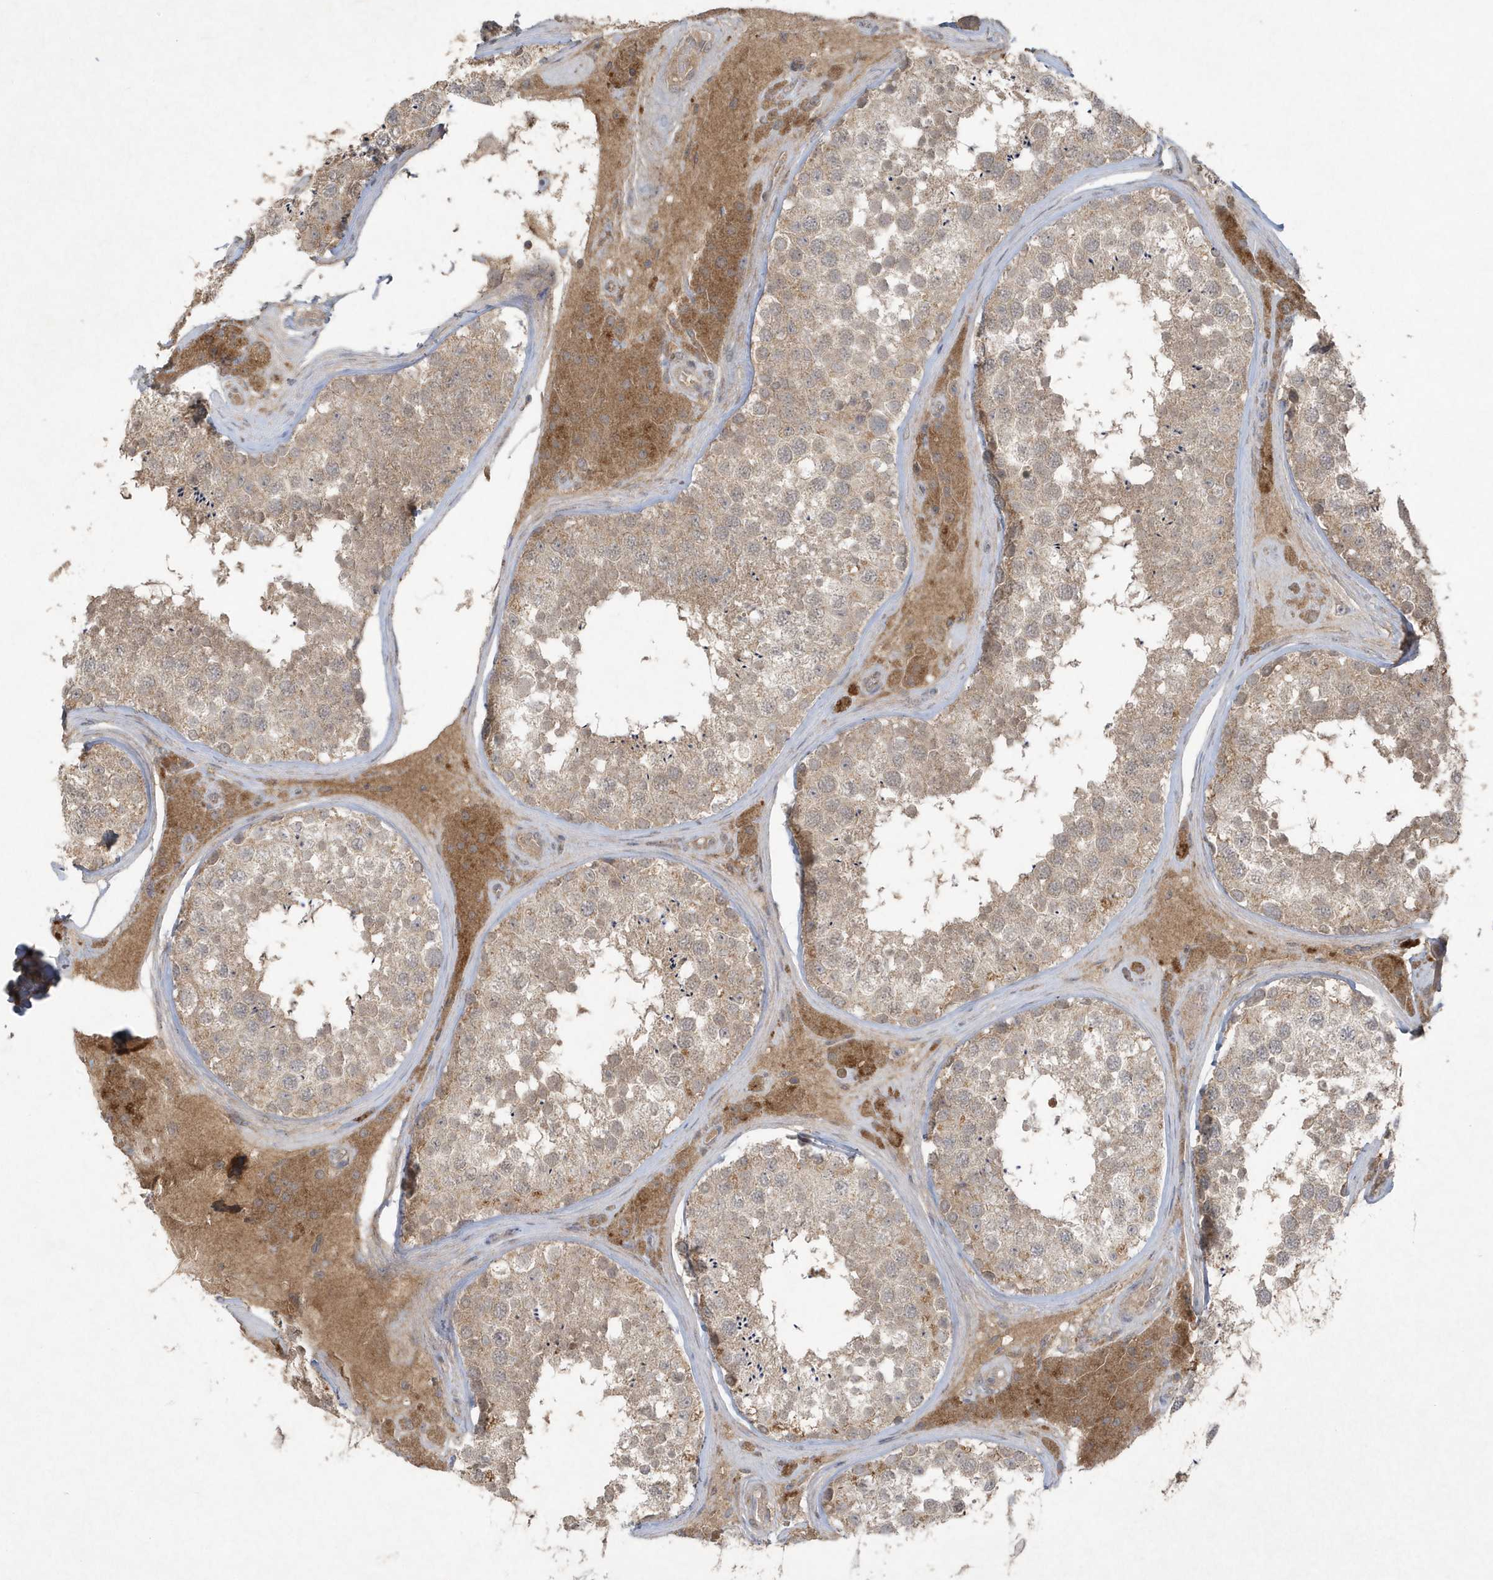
{"staining": {"intensity": "weak", "quantity": ">75%", "location": "cytoplasmic/membranous"}, "tissue": "testis", "cell_type": "Cells in seminiferous ducts", "image_type": "normal", "snomed": [{"axis": "morphology", "description": "Normal tissue, NOS"}, {"axis": "topography", "description": "Testis"}], "caption": "IHC histopathology image of unremarkable testis stained for a protein (brown), which displays low levels of weak cytoplasmic/membranous positivity in approximately >75% of cells in seminiferous ducts.", "gene": "C1RL", "patient": {"sex": "male", "age": 46}}